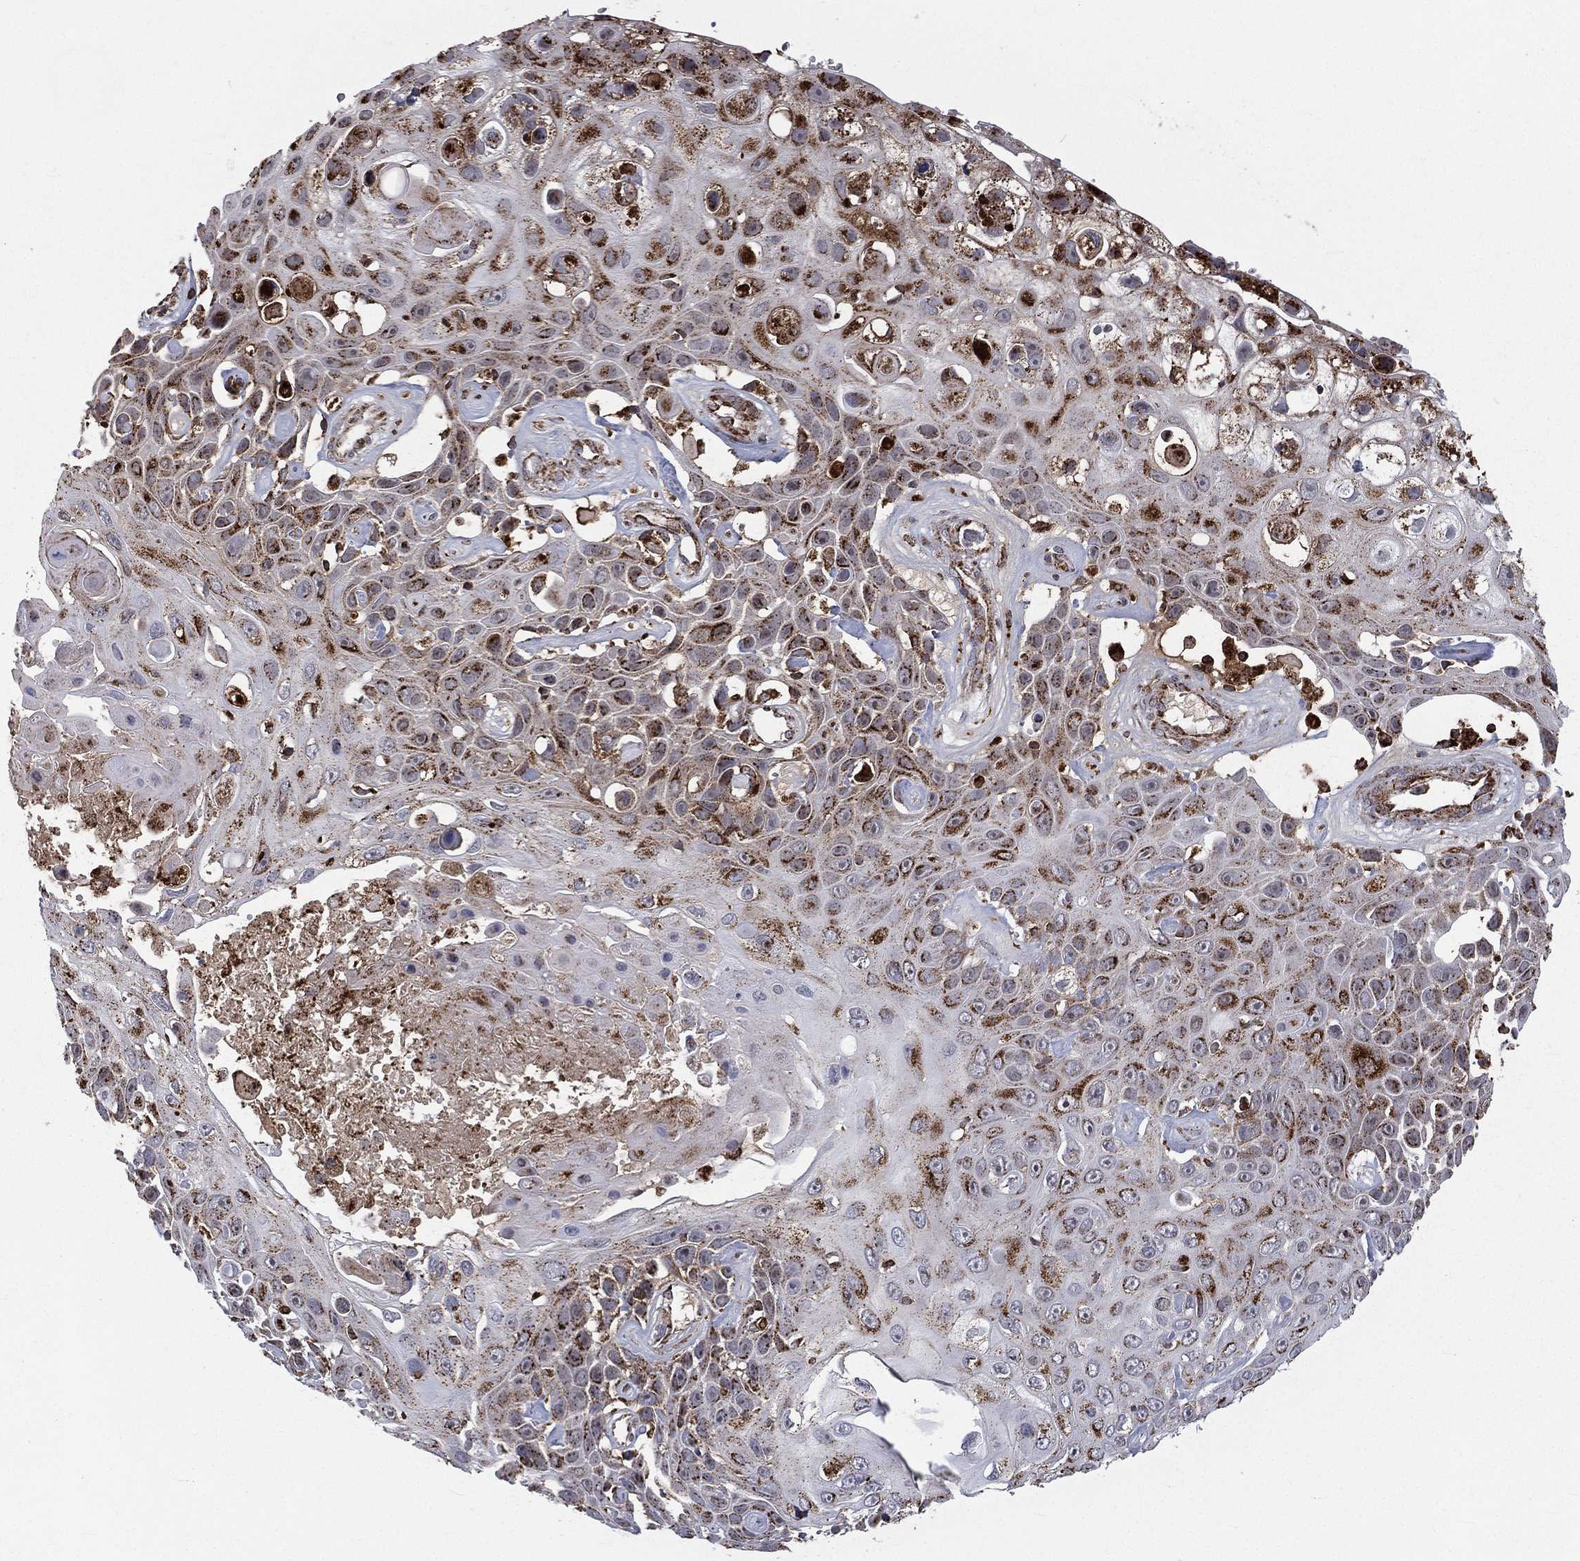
{"staining": {"intensity": "strong", "quantity": "25%-75%", "location": "cytoplasmic/membranous"}, "tissue": "skin cancer", "cell_type": "Tumor cells", "image_type": "cancer", "snomed": [{"axis": "morphology", "description": "Squamous cell carcinoma, NOS"}, {"axis": "topography", "description": "Skin"}], "caption": "Immunohistochemistry of skin cancer (squamous cell carcinoma) shows high levels of strong cytoplasmic/membranous staining in approximately 25%-75% of tumor cells. Nuclei are stained in blue.", "gene": "RIN3", "patient": {"sex": "male", "age": 82}}